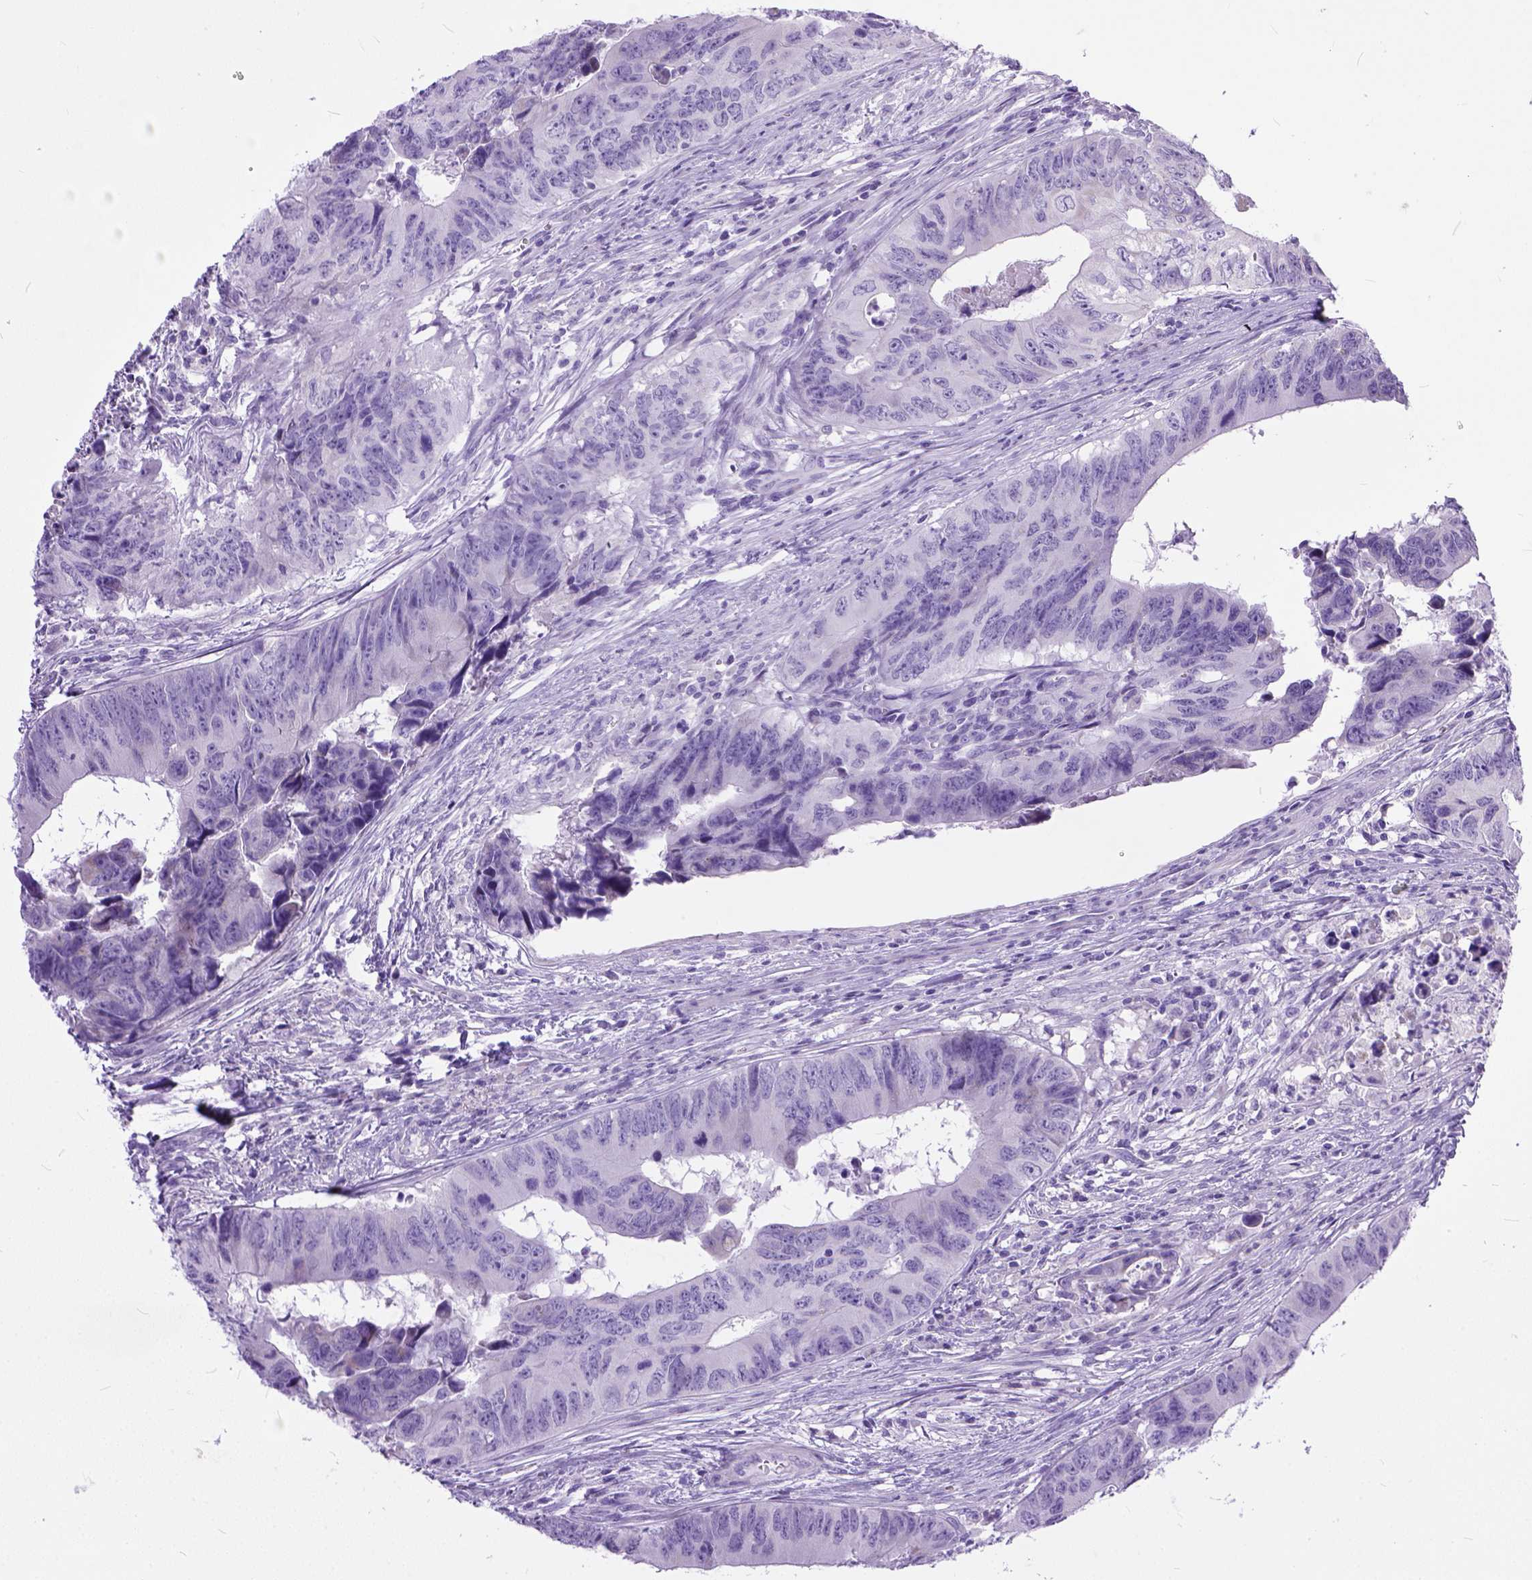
{"staining": {"intensity": "negative", "quantity": "none", "location": "none"}, "tissue": "colorectal cancer", "cell_type": "Tumor cells", "image_type": "cancer", "snomed": [{"axis": "morphology", "description": "Adenocarcinoma, NOS"}, {"axis": "topography", "description": "Colon"}], "caption": "IHC histopathology image of neoplastic tissue: human adenocarcinoma (colorectal) stained with DAB shows no significant protein expression in tumor cells.", "gene": "PLK5", "patient": {"sex": "female", "age": 82}}